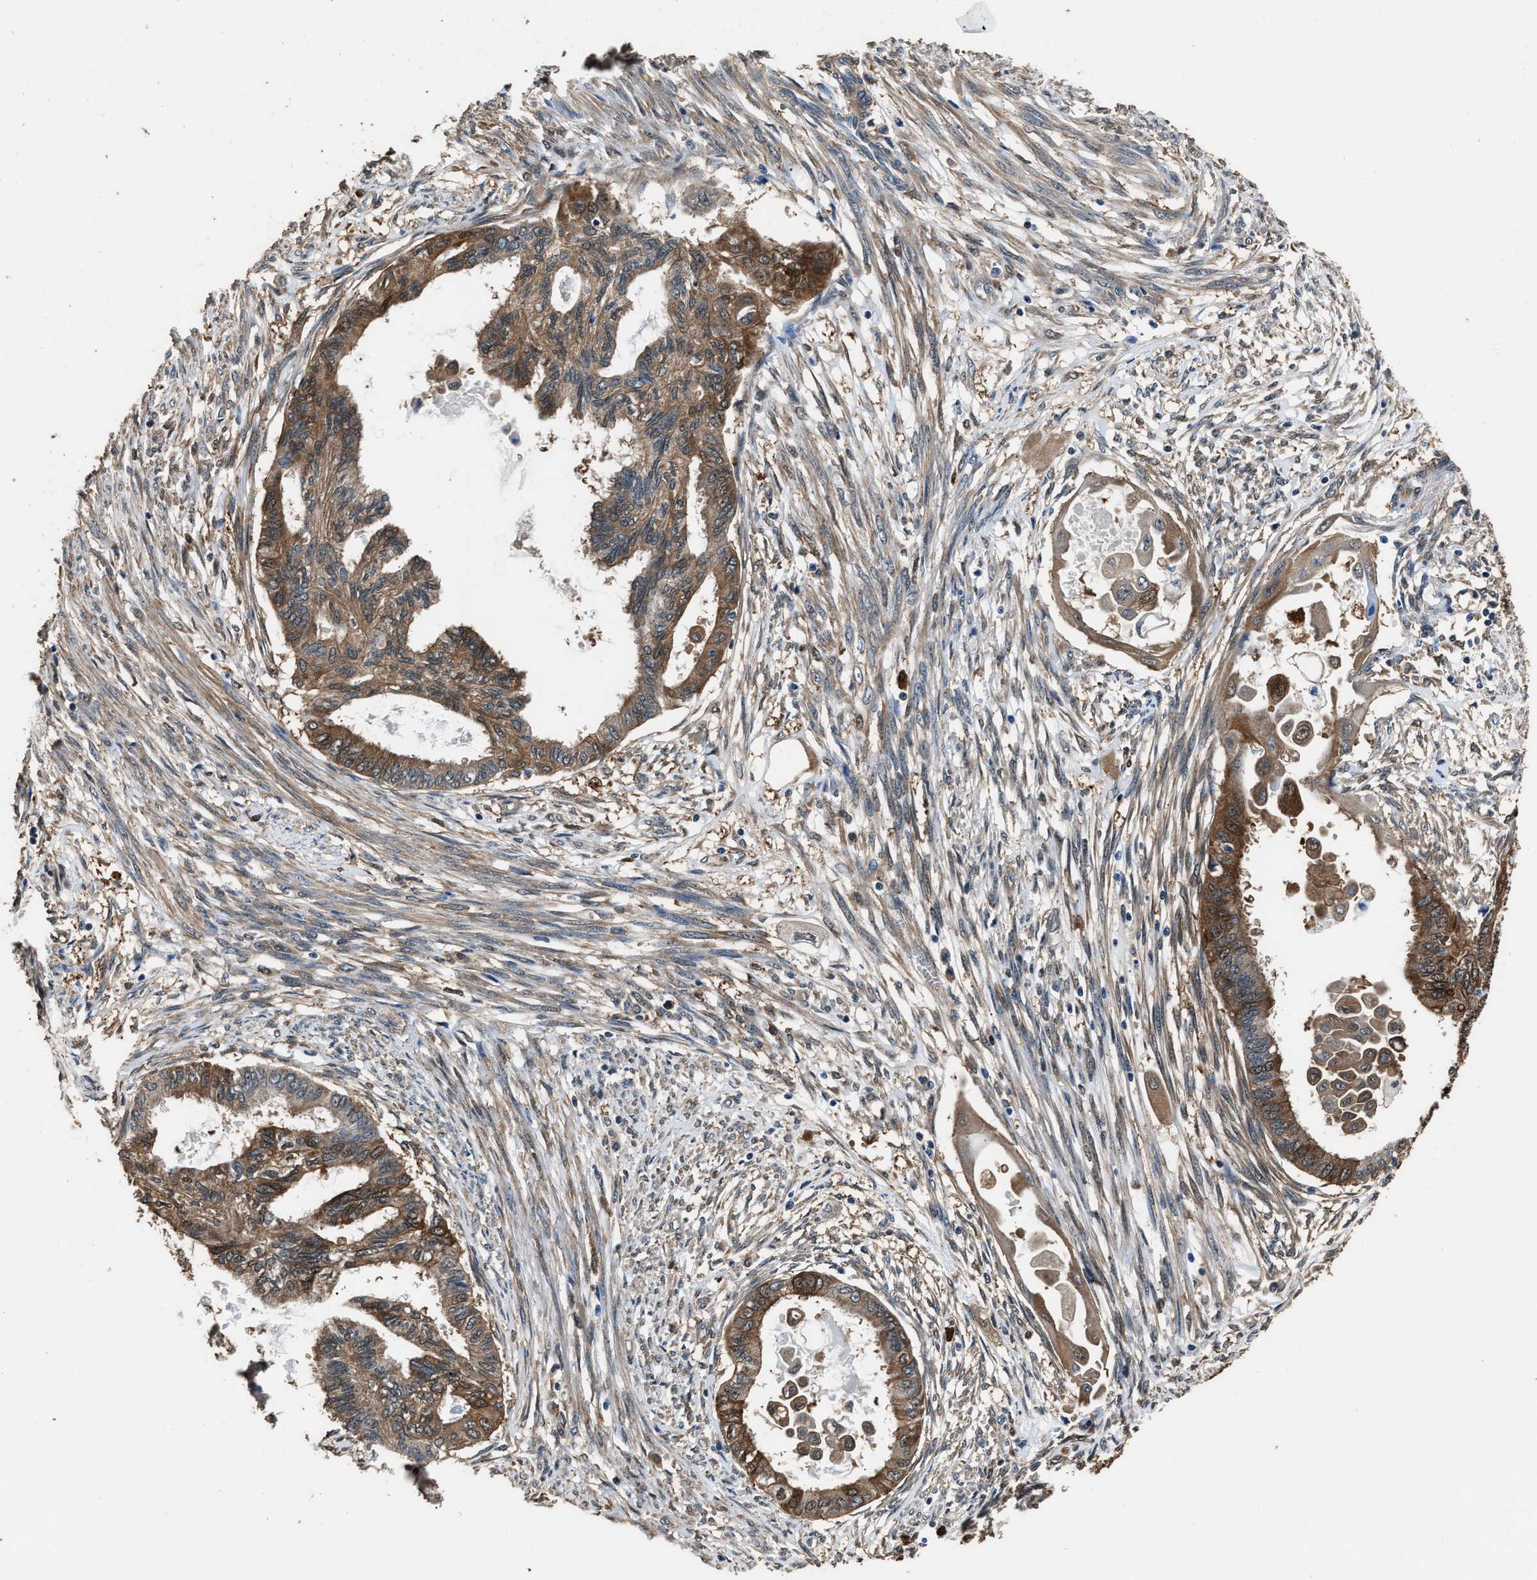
{"staining": {"intensity": "moderate", "quantity": ">75%", "location": "cytoplasmic/membranous"}, "tissue": "cervical cancer", "cell_type": "Tumor cells", "image_type": "cancer", "snomed": [{"axis": "morphology", "description": "Normal tissue, NOS"}, {"axis": "morphology", "description": "Adenocarcinoma, NOS"}, {"axis": "topography", "description": "Cervix"}, {"axis": "topography", "description": "Endometrium"}], "caption": "Moderate cytoplasmic/membranous positivity for a protein is seen in about >75% of tumor cells of cervical cancer (adenocarcinoma) using immunohistochemistry (IHC).", "gene": "GSTP1", "patient": {"sex": "female", "age": 86}}